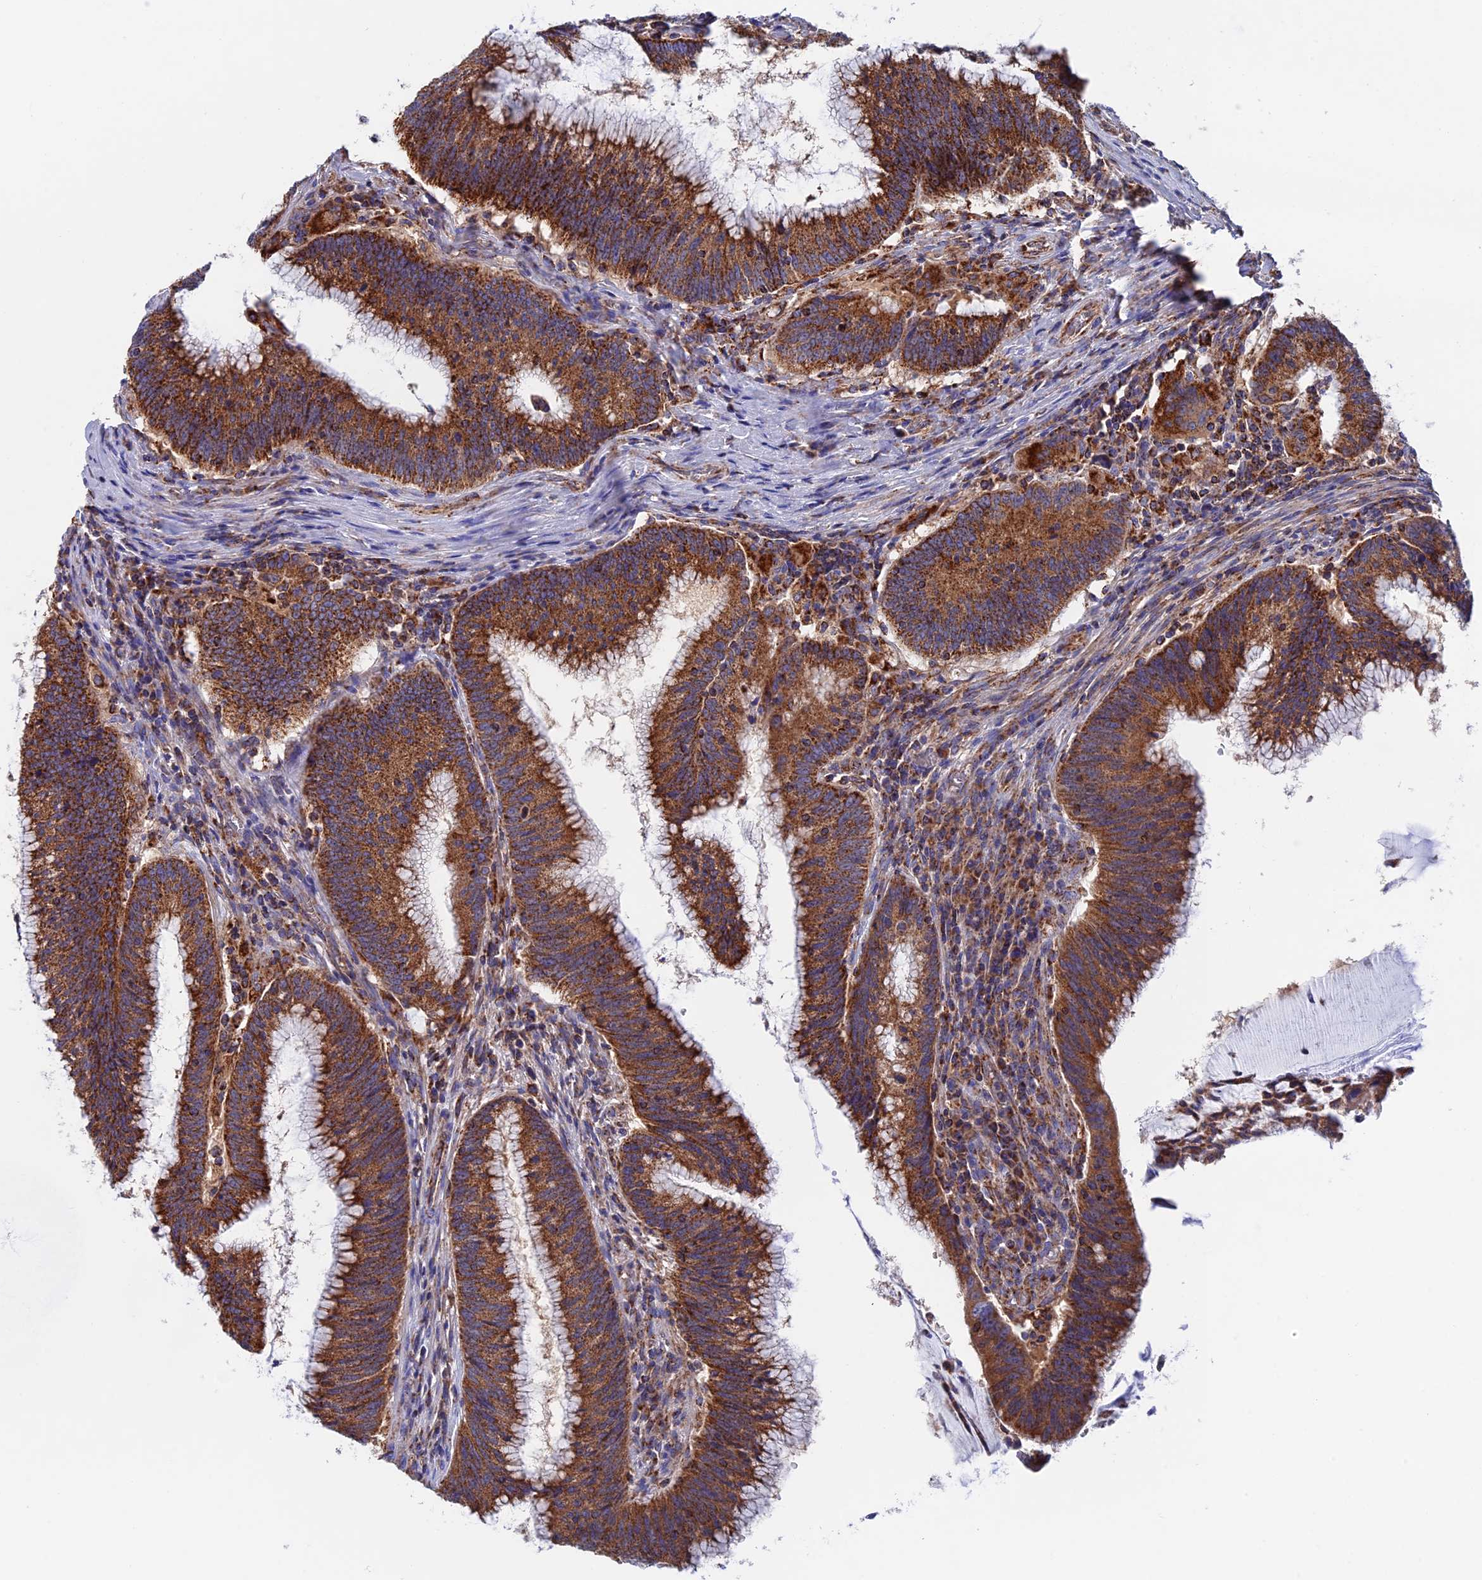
{"staining": {"intensity": "strong", "quantity": ">75%", "location": "cytoplasmic/membranous"}, "tissue": "colorectal cancer", "cell_type": "Tumor cells", "image_type": "cancer", "snomed": [{"axis": "morphology", "description": "Adenocarcinoma, NOS"}, {"axis": "topography", "description": "Rectum"}], "caption": "Protein staining of colorectal cancer (adenocarcinoma) tissue displays strong cytoplasmic/membranous staining in approximately >75% of tumor cells.", "gene": "WDR83", "patient": {"sex": "female", "age": 77}}